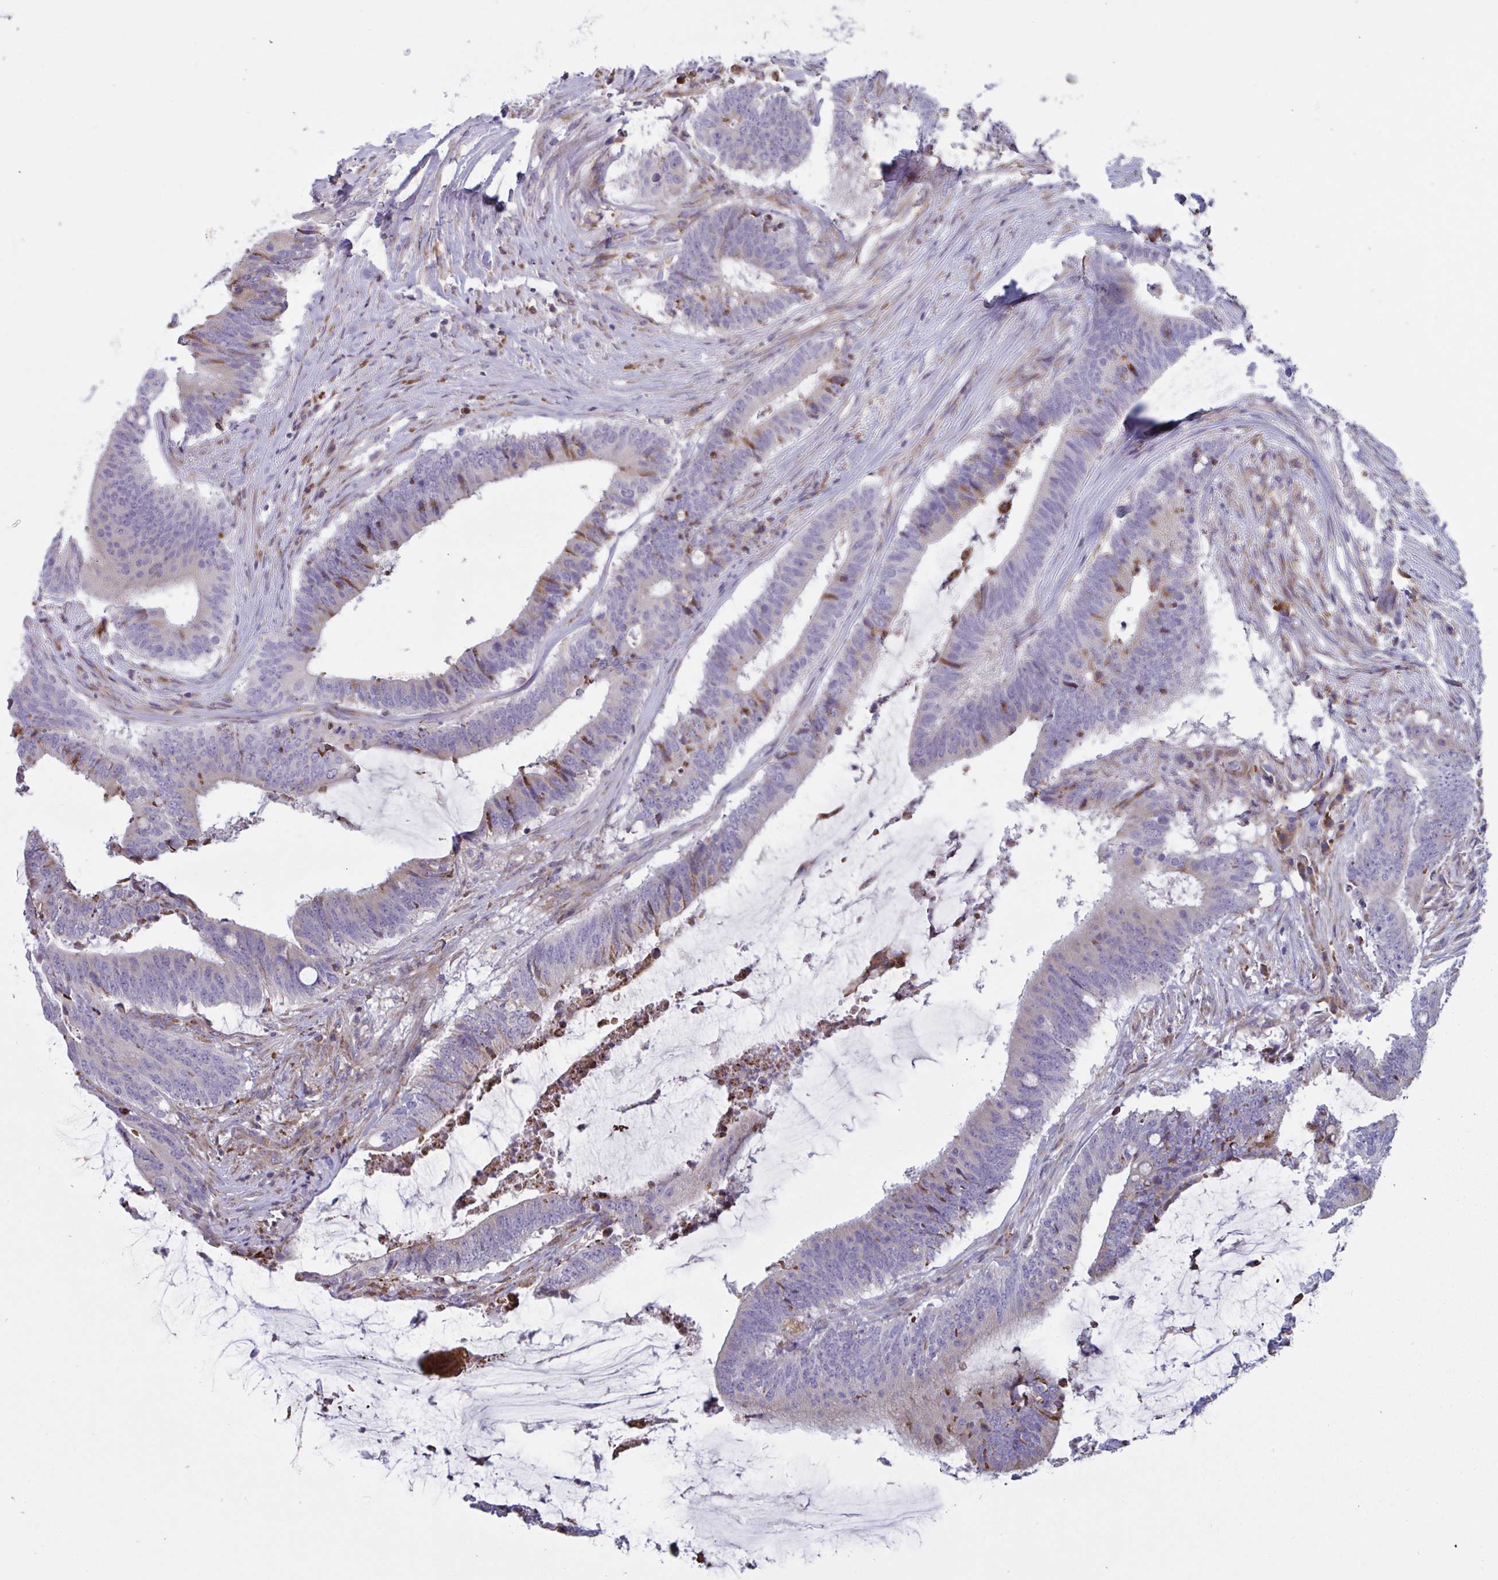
{"staining": {"intensity": "weak", "quantity": "<25%", "location": "cytoplasmic/membranous"}, "tissue": "colorectal cancer", "cell_type": "Tumor cells", "image_type": "cancer", "snomed": [{"axis": "morphology", "description": "Adenocarcinoma, NOS"}, {"axis": "topography", "description": "Colon"}], "caption": "This is a photomicrograph of immunohistochemistry staining of colorectal cancer (adenocarcinoma), which shows no positivity in tumor cells.", "gene": "MYMK", "patient": {"sex": "female", "age": 43}}